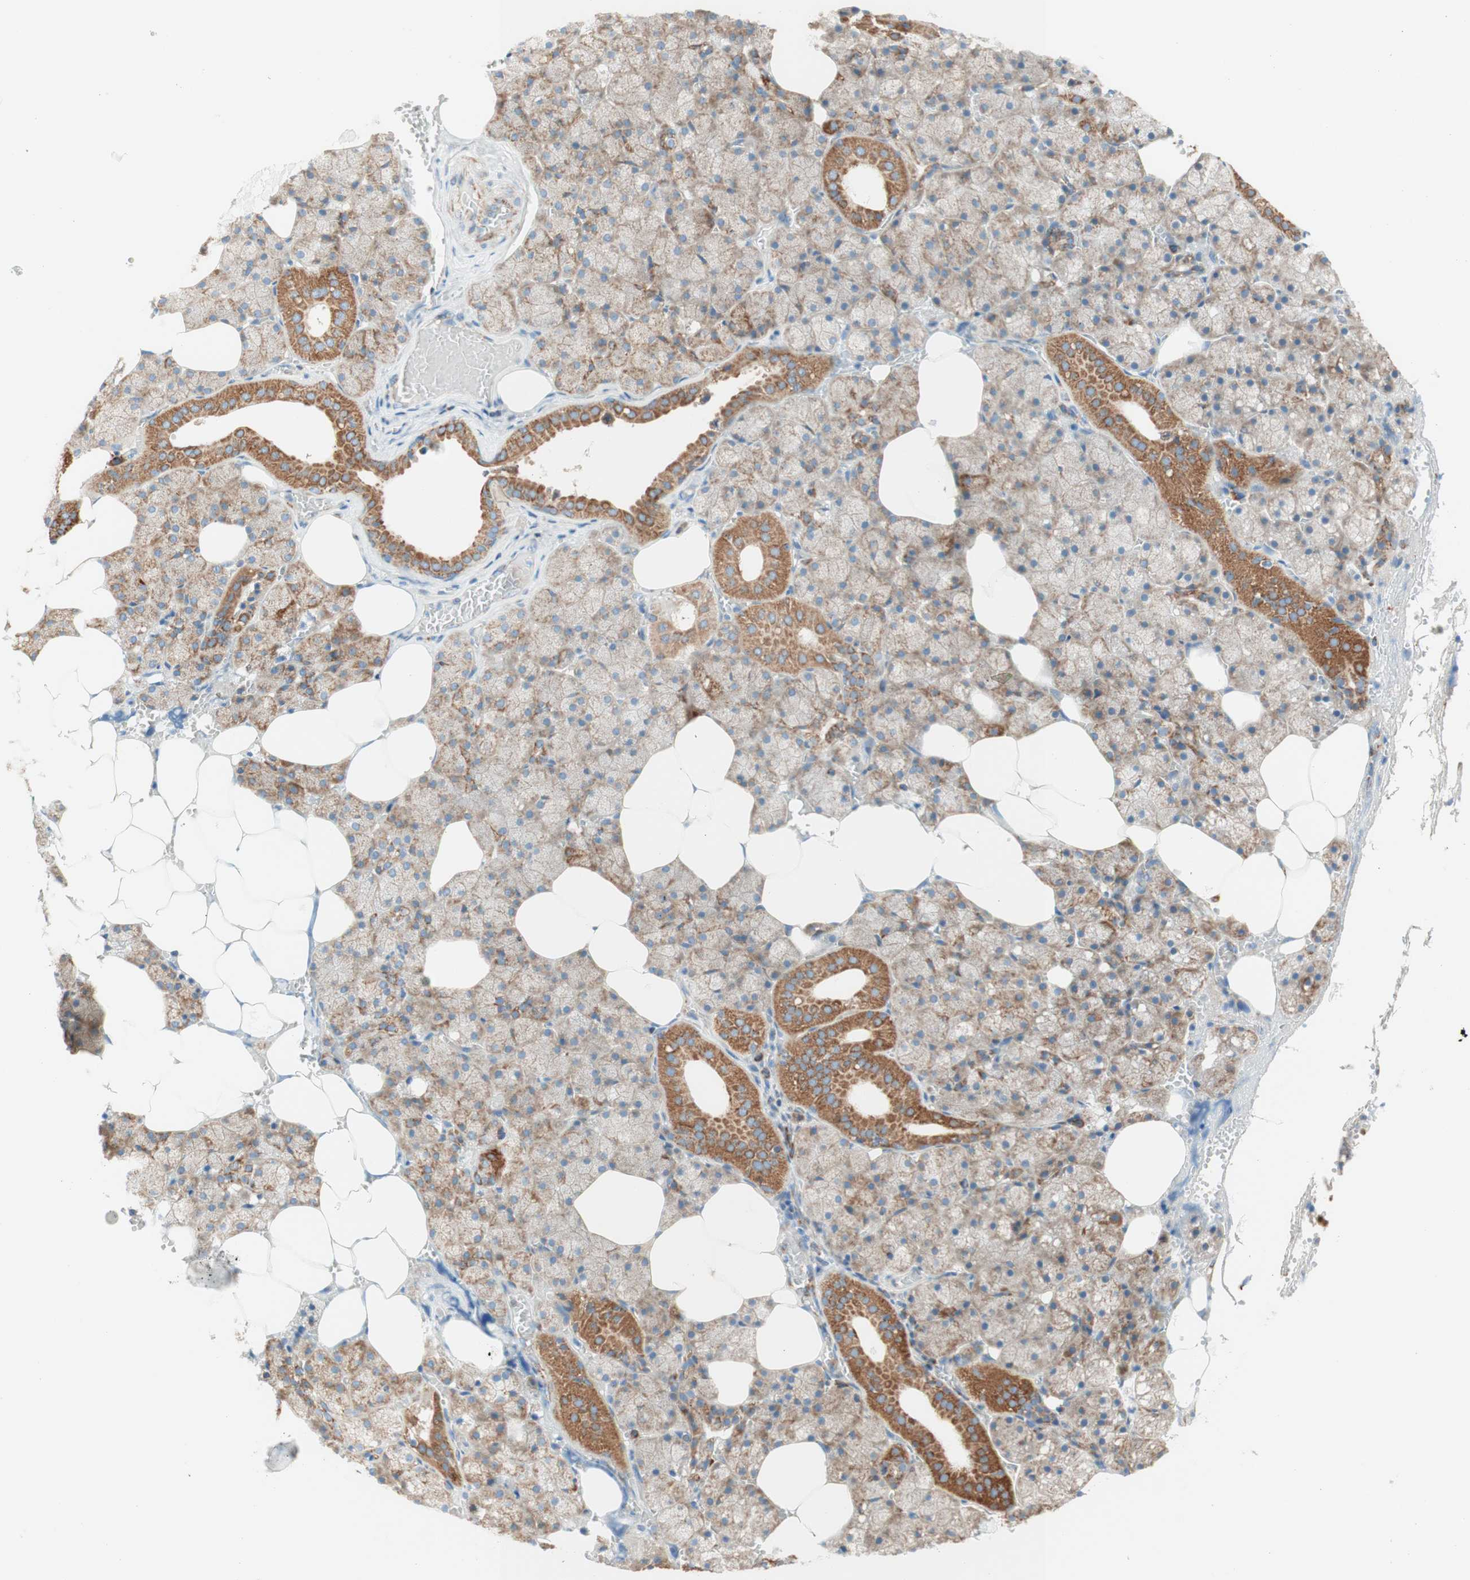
{"staining": {"intensity": "moderate", "quantity": ">75%", "location": "cytoplasmic/membranous"}, "tissue": "salivary gland", "cell_type": "Glandular cells", "image_type": "normal", "snomed": [{"axis": "morphology", "description": "Normal tissue, NOS"}, {"axis": "topography", "description": "Salivary gland"}], "caption": "Protein staining of unremarkable salivary gland exhibits moderate cytoplasmic/membranous expression in approximately >75% of glandular cells.", "gene": "TOMM20", "patient": {"sex": "male", "age": 62}}